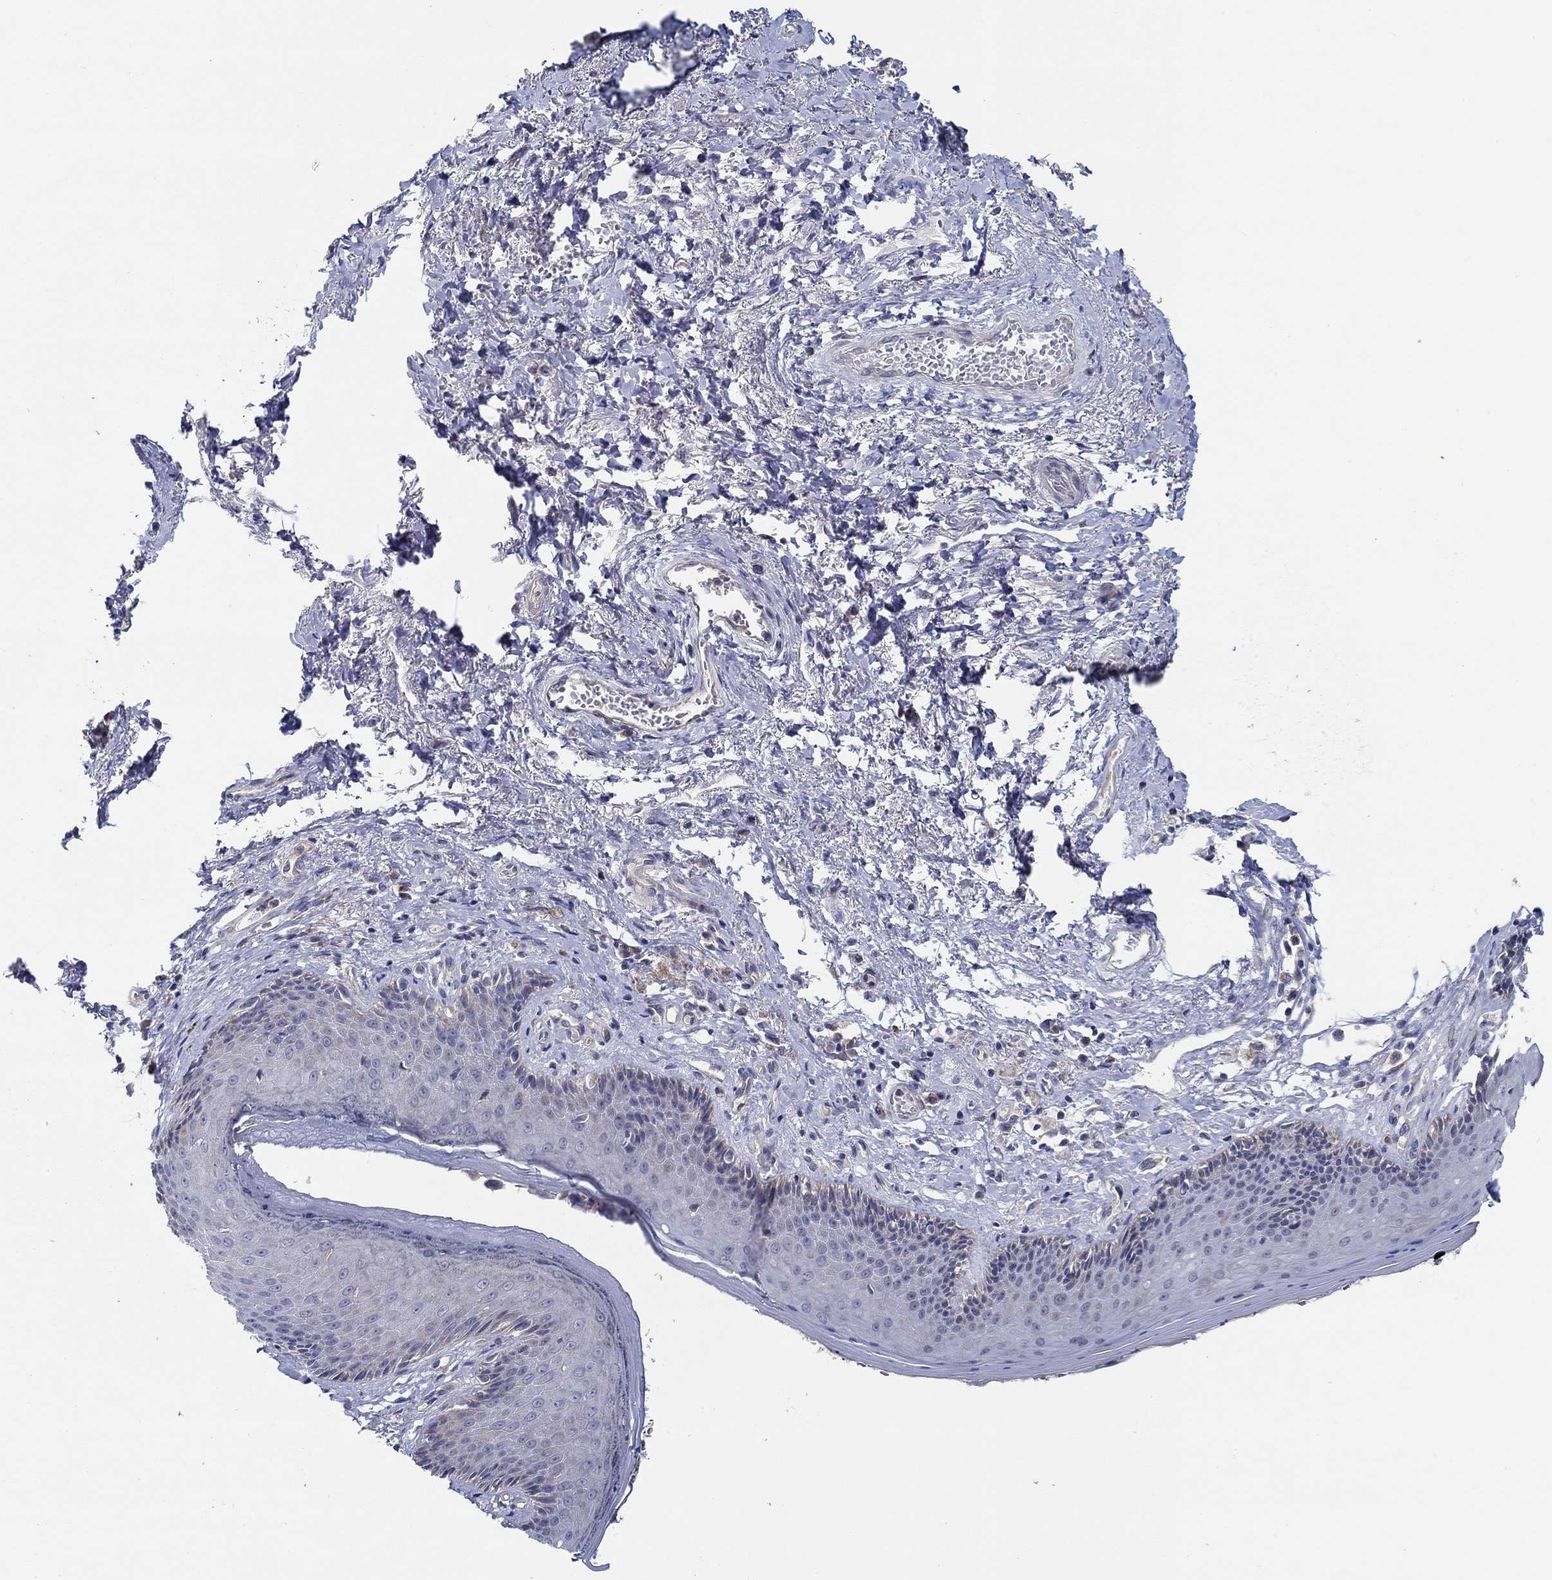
{"staining": {"intensity": "negative", "quantity": "none", "location": "none"}, "tissue": "skin", "cell_type": "Epidermal cells", "image_type": "normal", "snomed": [{"axis": "morphology", "description": "Normal tissue, NOS"}, {"axis": "morphology", "description": "Adenocarcinoma, NOS"}, {"axis": "topography", "description": "Rectum"}, {"axis": "topography", "description": "Anal"}], "caption": "Unremarkable skin was stained to show a protein in brown. There is no significant positivity in epidermal cells. Brightfield microscopy of IHC stained with DAB (brown) and hematoxylin (blue), captured at high magnification.", "gene": "CFAP61", "patient": {"sex": "female", "age": 68}}